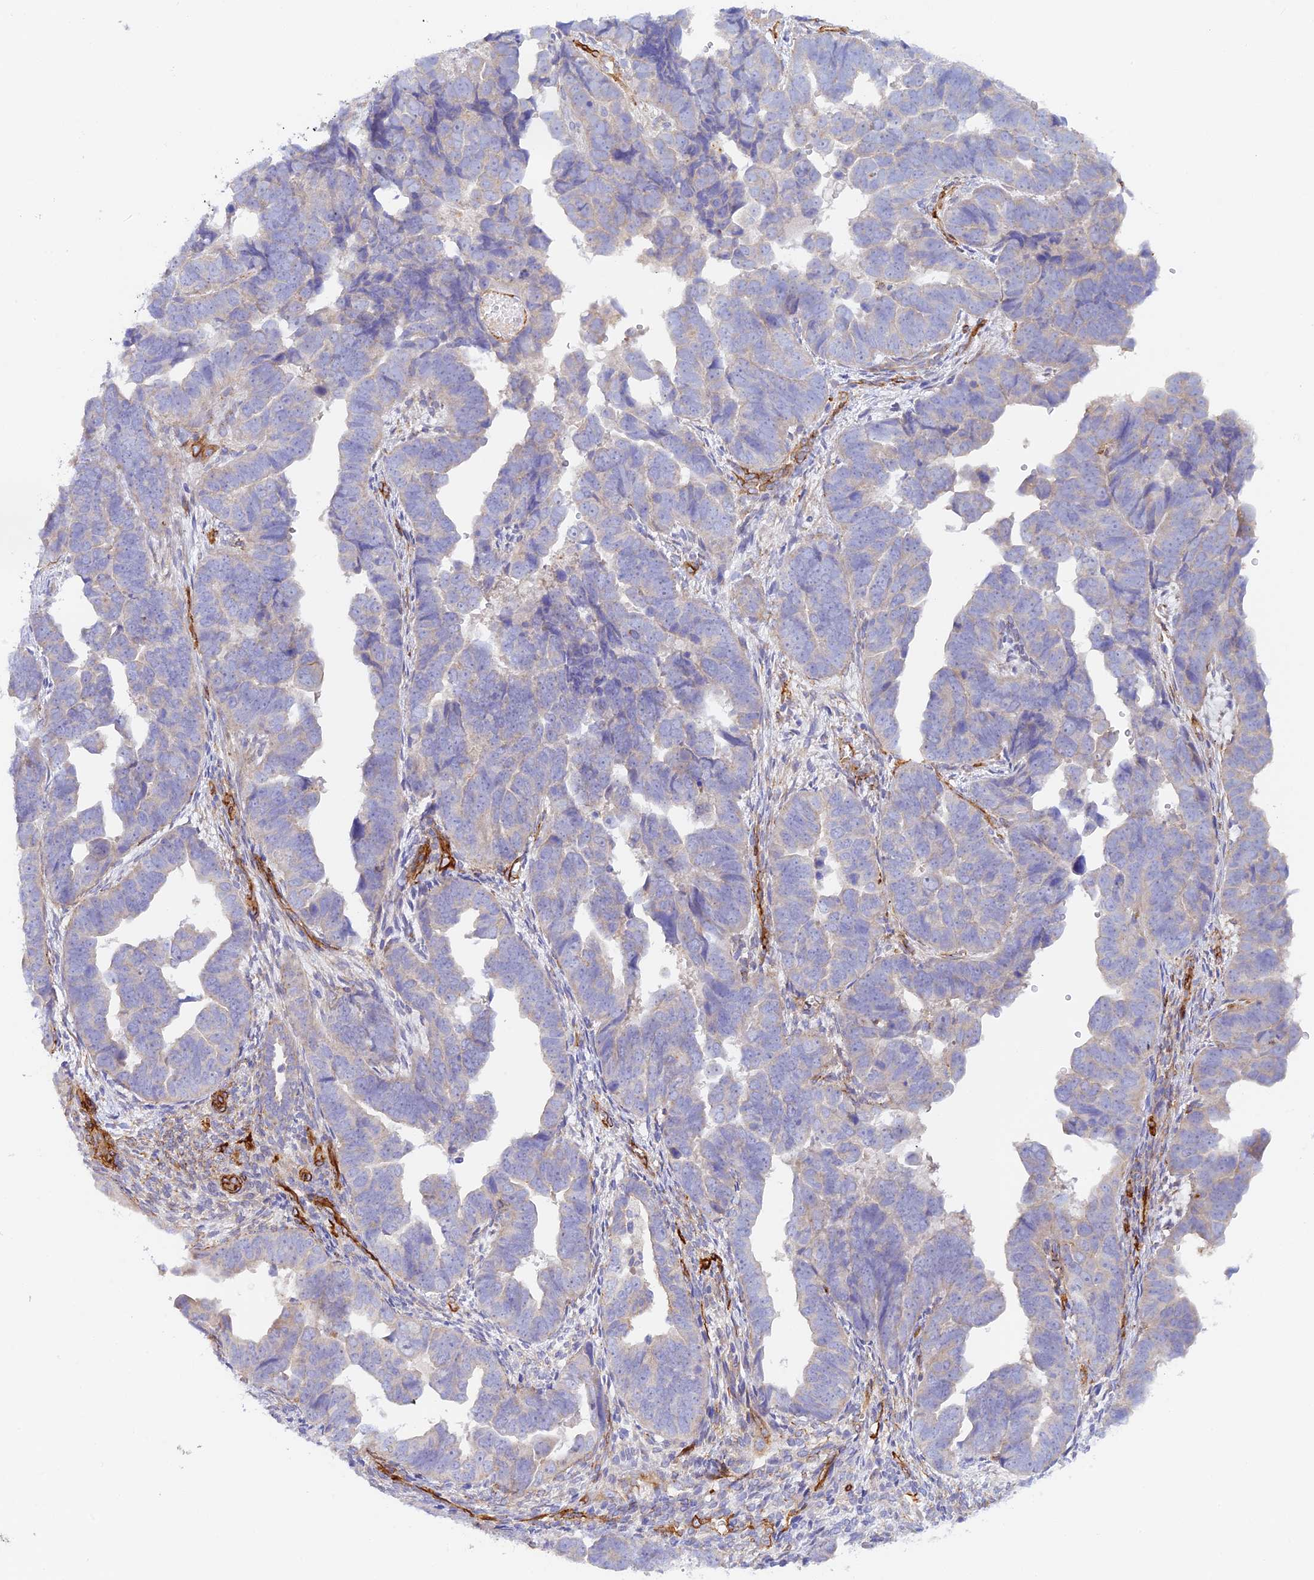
{"staining": {"intensity": "weak", "quantity": "<25%", "location": "cytoplasmic/membranous"}, "tissue": "endometrial cancer", "cell_type": "Tumor cells", "image_type": "cancer", "snomed": [{"axis": "morphology", "description": "Adenocarcinoma, NOS"}, {"axis": "topography", "description": "Endometrium"}], "caption": "Tumor cells show no significant positivity in endometrial cancer (adenocarcinoma).", "gene": "MYO9A", "patient": {"sex": "female", "age": 75}}